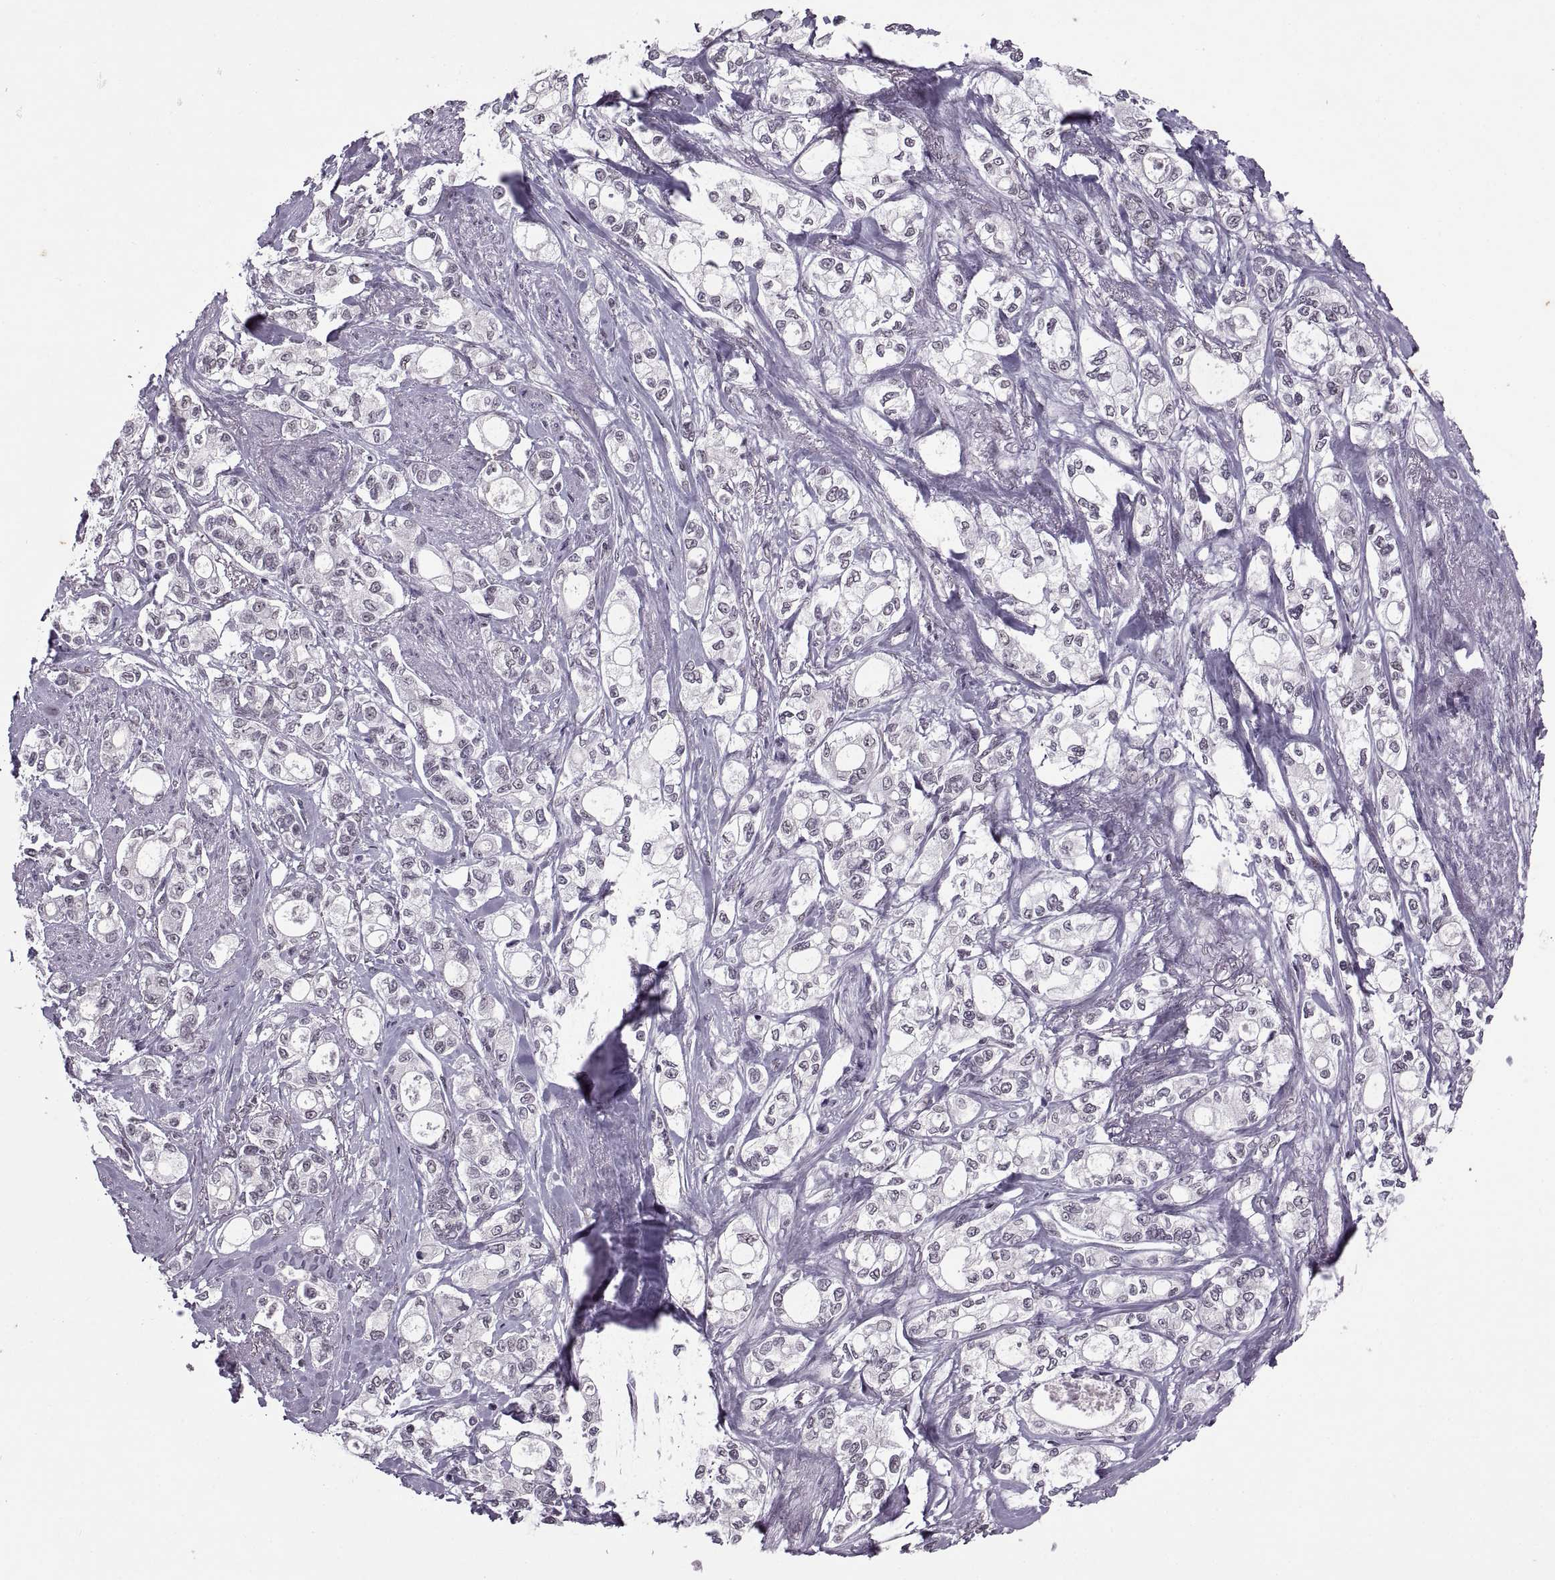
{"staining": {"intensity": "negative", "quantity": "none", "location": "none"}, "tissue": "stomach cancer", "cell_type": "Tumor cells", "image_type": "cancer", "snomed": [{"axis": "morphology", "description": "Adenocarcinoma, NOS"}, {"axis": "topography", "description": "Stomach"}], "caption": "A high-resolution photomicrograph shows immunohistochemistry staining of stomach cancer, which displays no significant positivity in tumor cells. (Brightfield microscopy of DAB immunohistochemistry at high magnification).", "gene": "OTP", "patient": {"sex": "male", "age": 63}}